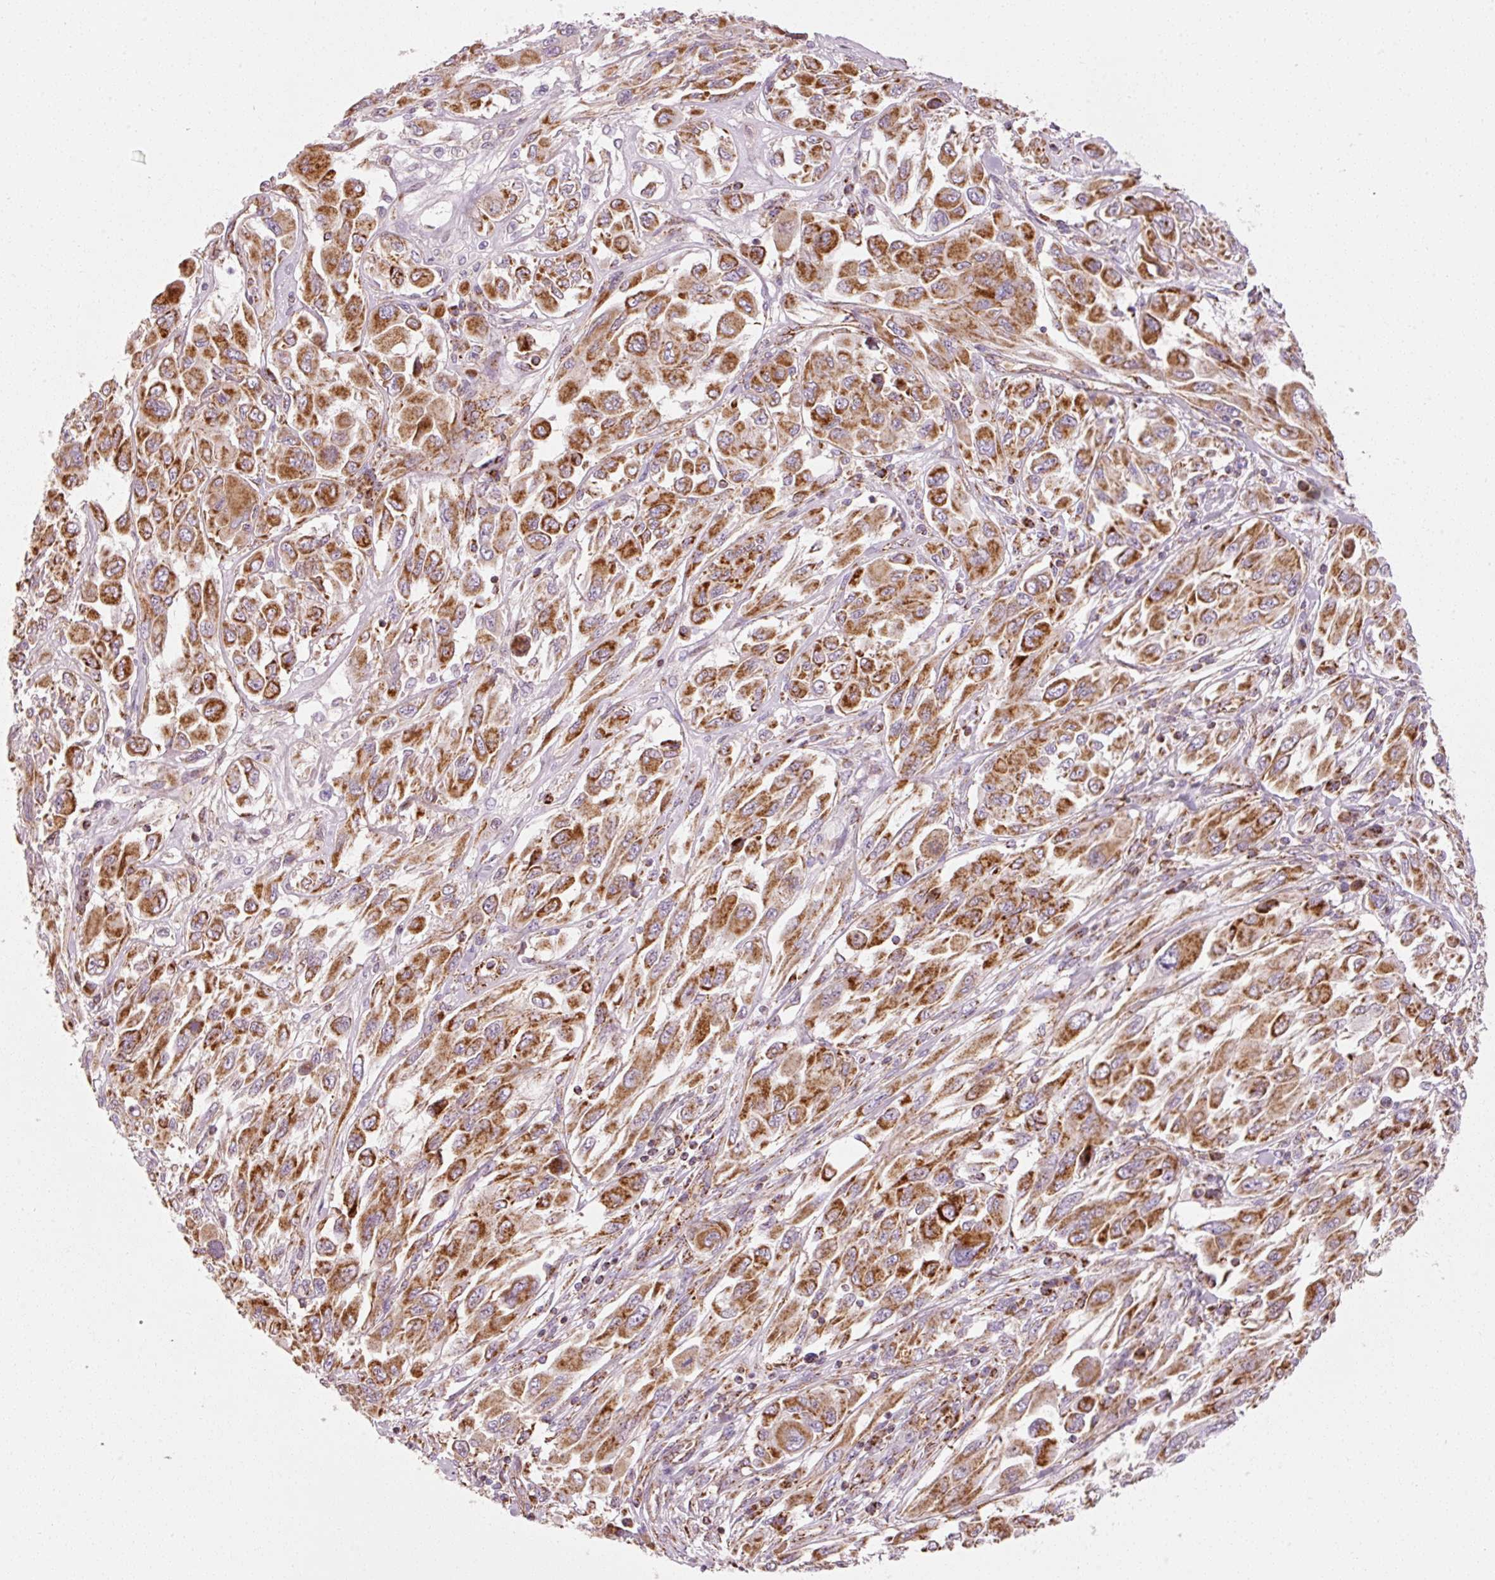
{"staining": {"intensity": "strong", "quantity": ">75%", "location": "cytoplasmic/membranous"}, "tissue": "melanoma", "cell_type": "Tumor cells", "image_type": "cancer", "snomed": [{"axis": "morphology", "description": "Malignant melanoma, NOS"}, {"axis": "topography", "description": "Skin"}], "caption": "This micrograph shows immunohistochemistry (IHC) staining of melanoma, with high strong cytoplasmic/membranous positivity in approximately >75% of tumor cells.", "gene": "NDUFB4", "patient": {"sex": "female", "age": 91}}